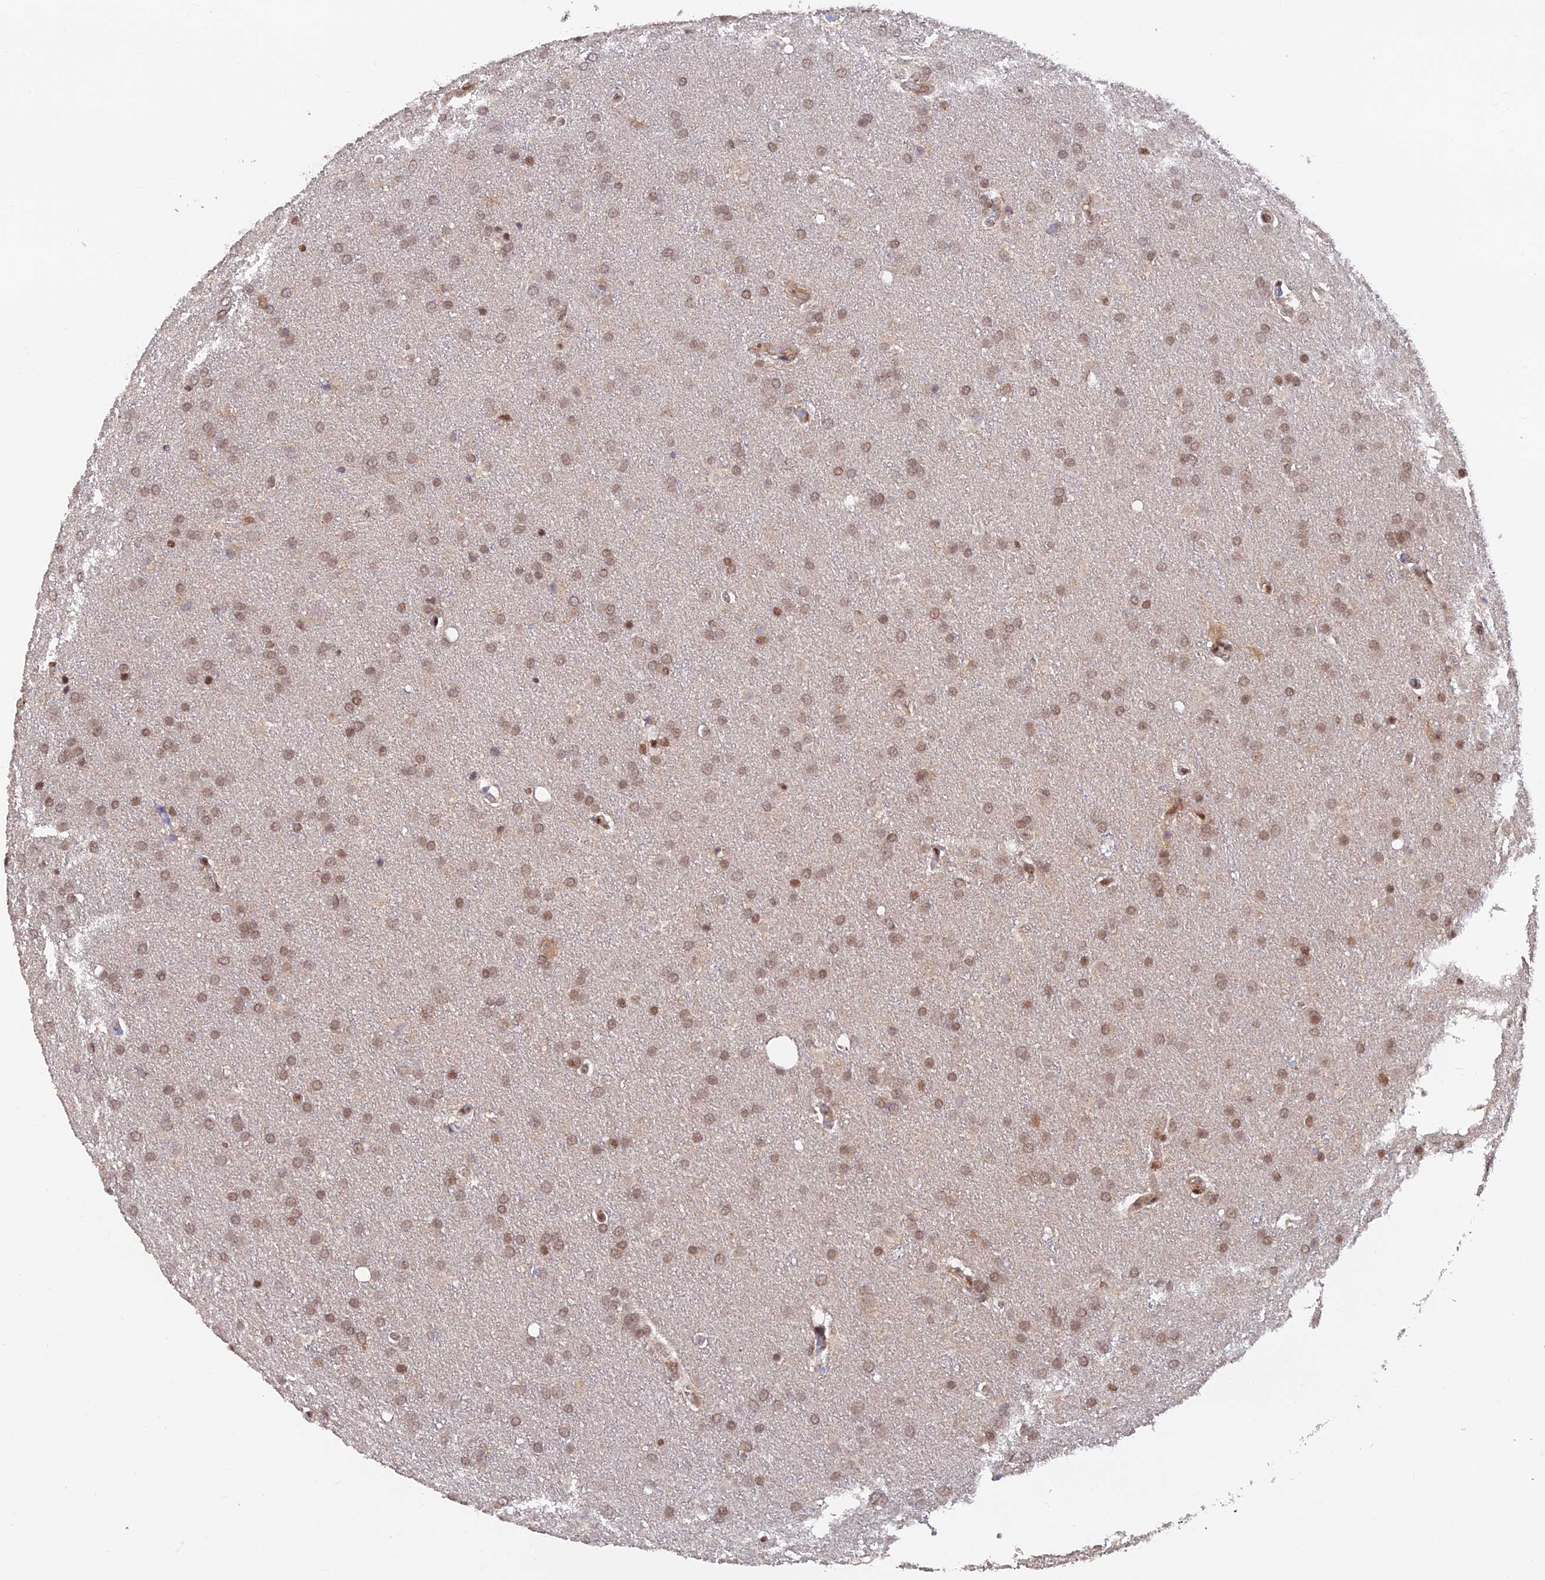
{"staining": {"intensity": "weak", "quantity": ">75%", "location": "cytoplasmic/membranous,nuclear"}, "tissue": "glioma", "cell_type": "Tumor cells", "image_type": "cancer", "snomed": [{"axis": "morphology", "description": "Glioma, malignant, Low grade"}, {"axis": "topography", "description": "Brain"}], "caption": "Glioma stained with a protein marker reveals weak staining in tumor cells.", "gene": "ZNF565", "patient": {"sex": "female", "age": 32}}